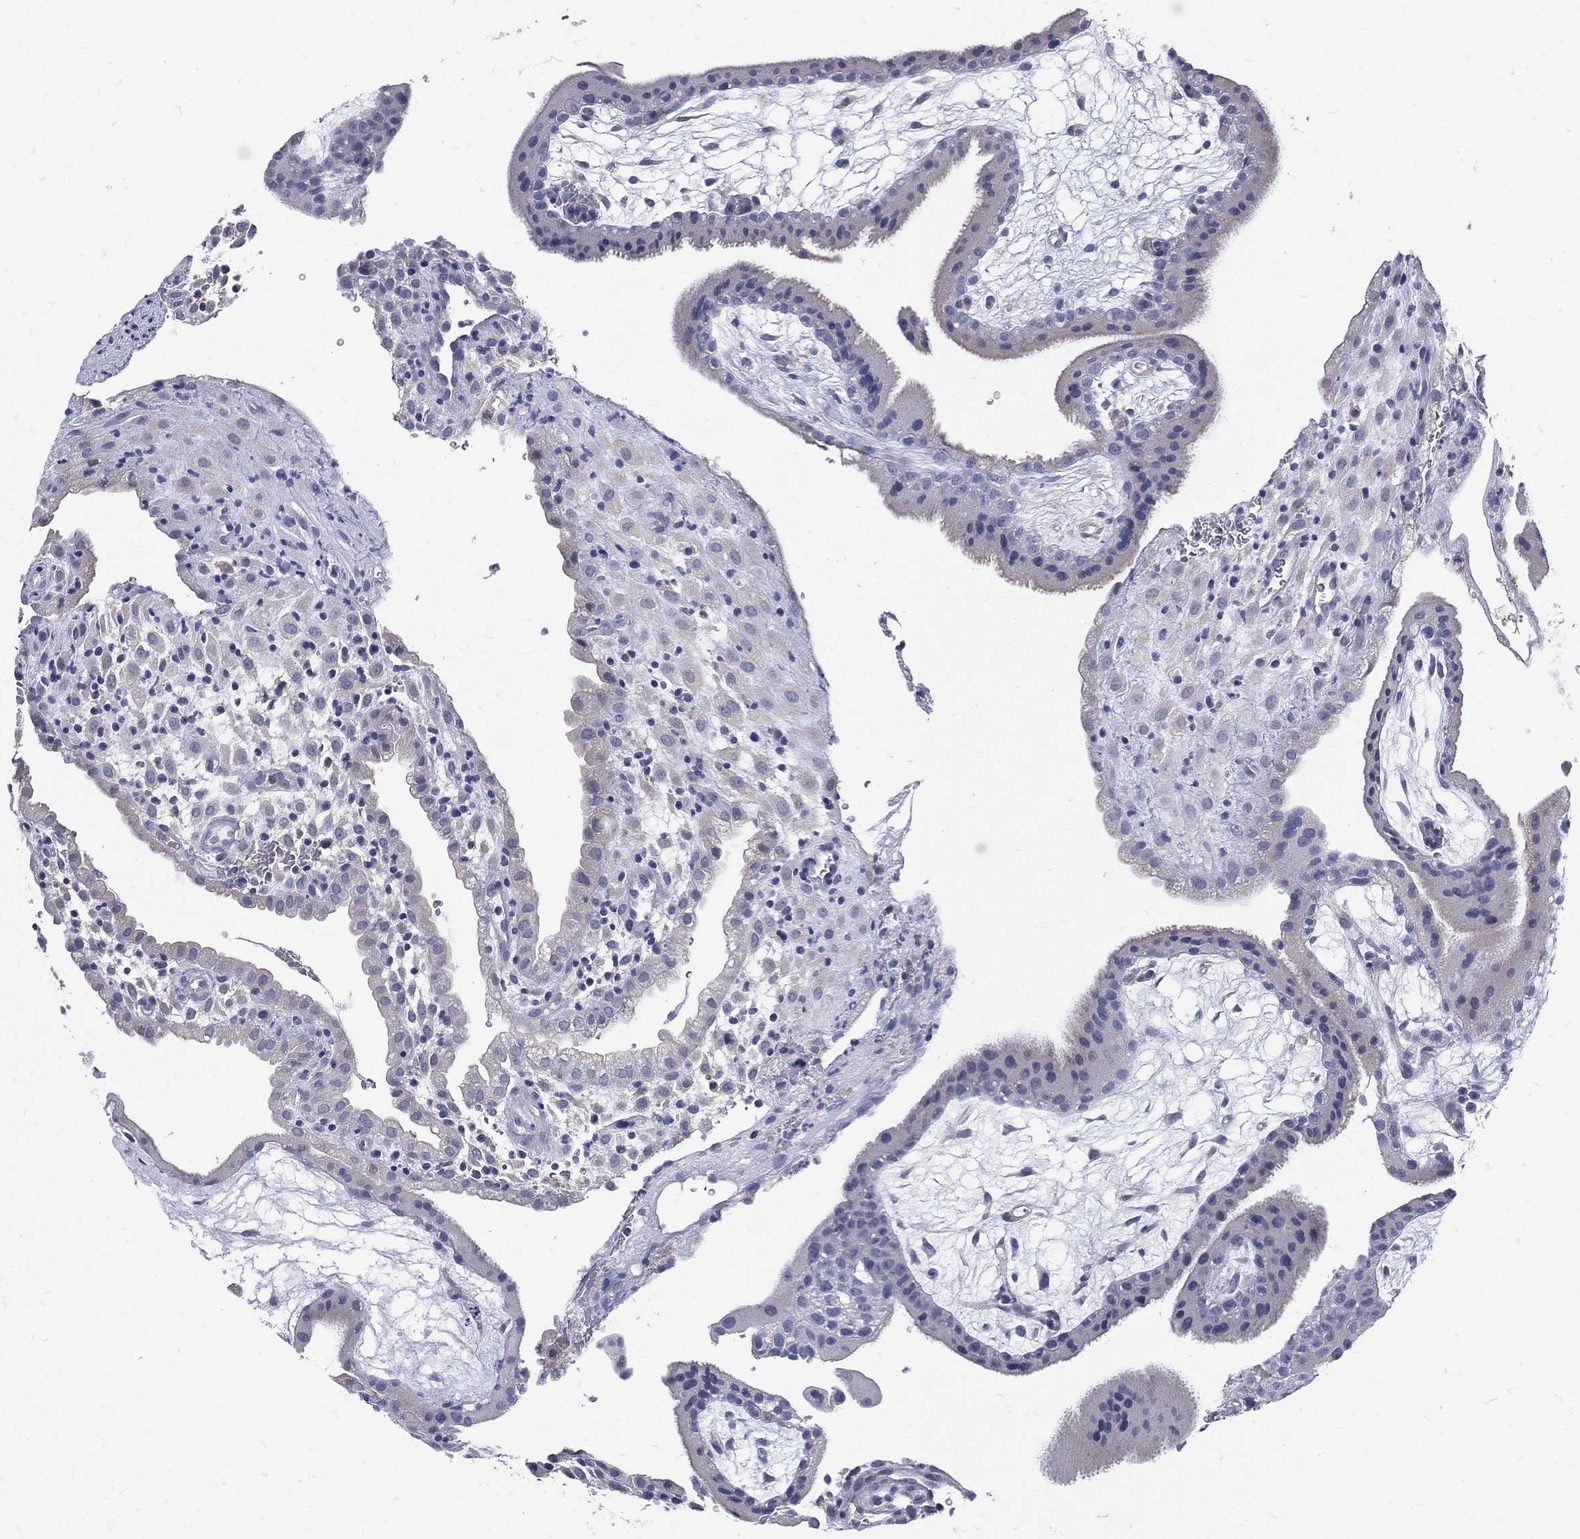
{"staining": {"intensity": "negative", "quantity": "none", "location": "none"}, "tissue": "placenta", "cell_type": "Decidual cells", "image_type": "normal", "snomed": [{"axis": "morphology", "description": "Normal tissue, NOS"}, {"axis": "topography", "description": "Placenta"}], "caption": "High power microscopy photomicrograph of an IHC micrograph of benign placenta, revealing no significant positivity in decidual cells. The staining was performed using DAB to visualize the protein expression in brown, while the nuclei were stained in blue with hematoxylin (Magnification: 20x).", "gene": "ETNPPL", "patient": {"sex": "female", "age": 19}}